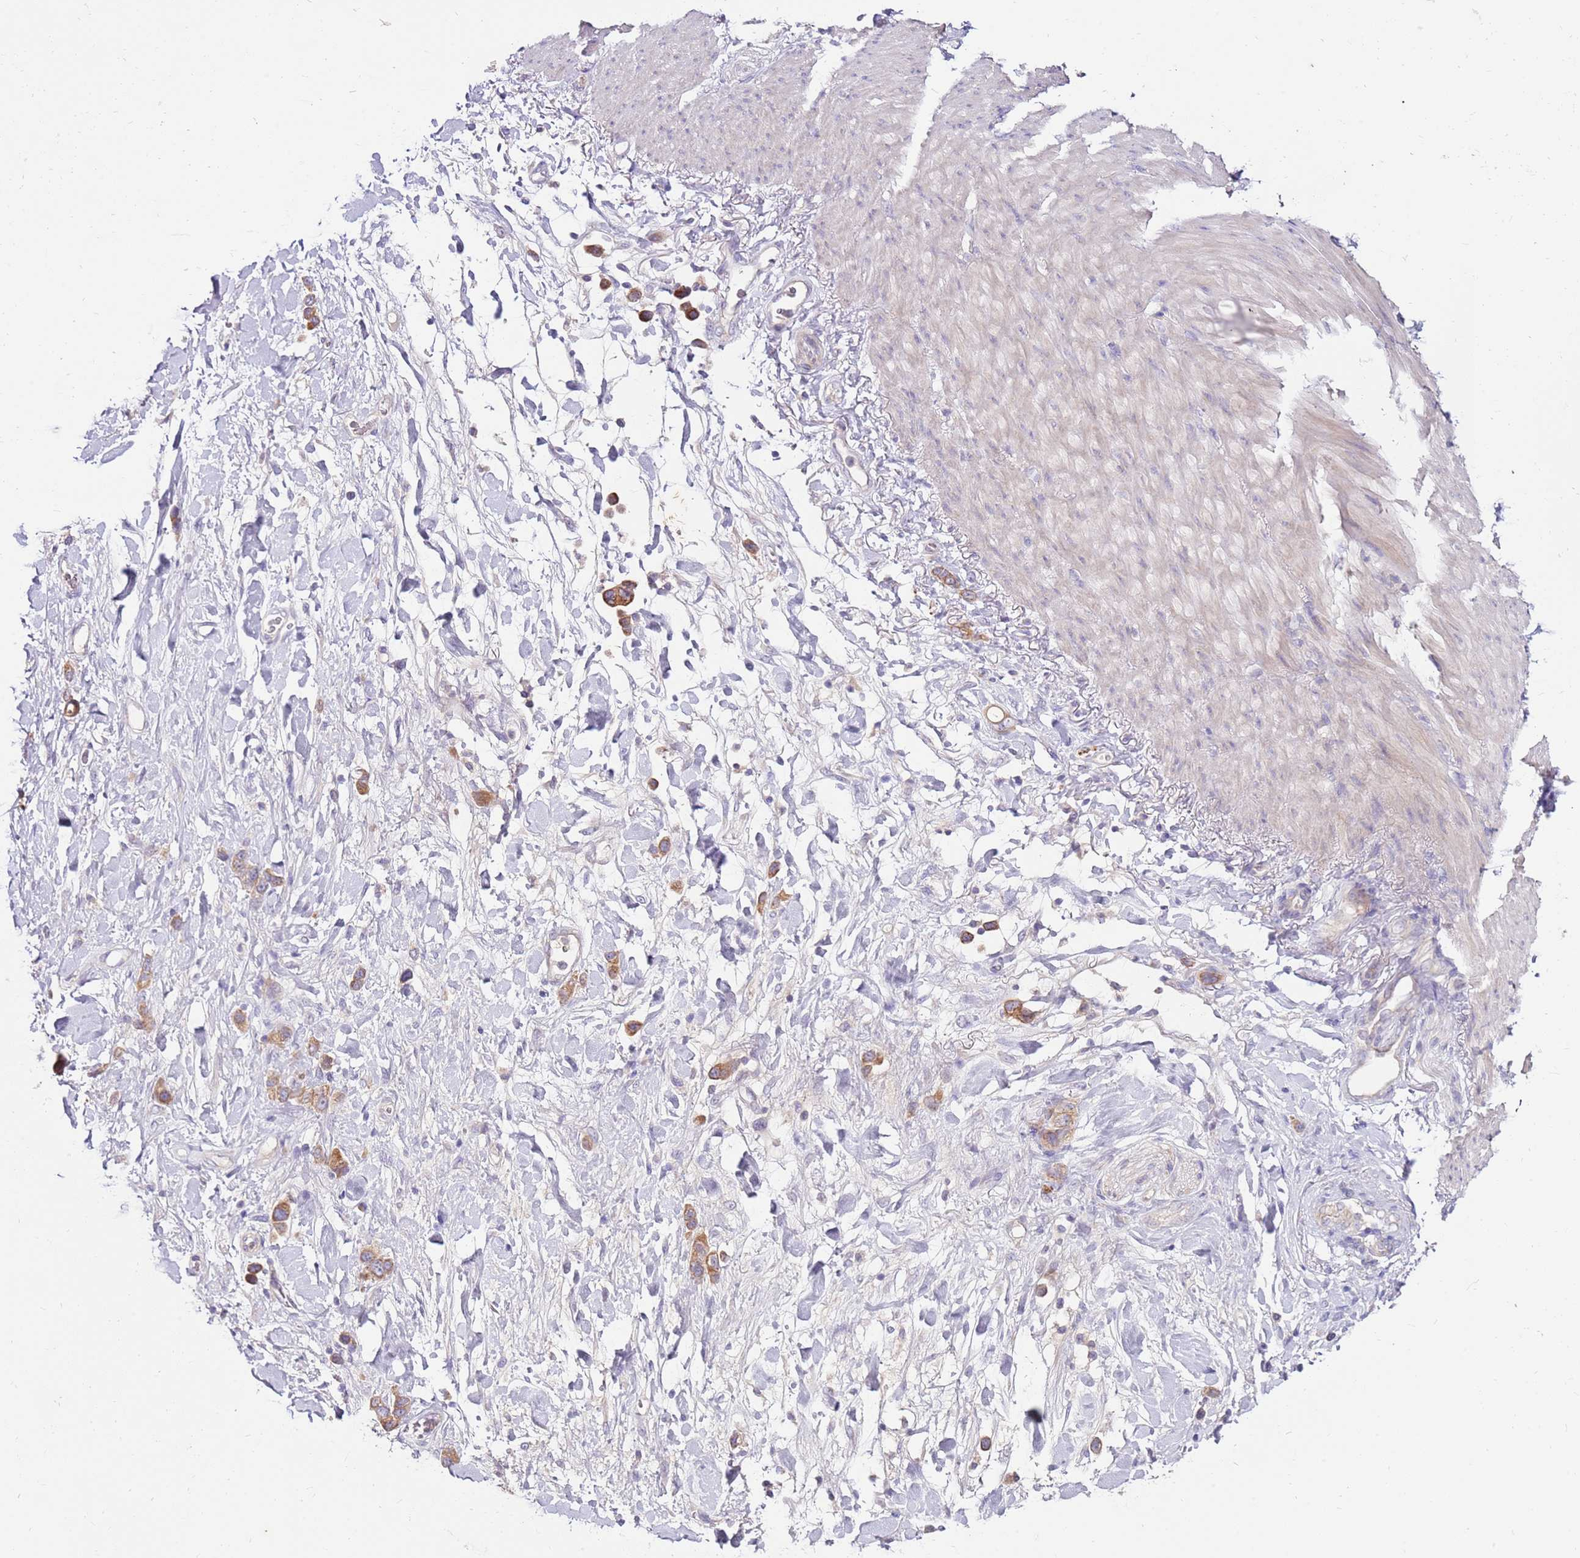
{"staining": {"intensity": "moderate", "quantity": ">75%", "location": "cytoplasmic/membranous"}, "tissue": "stomach cancer", "cell_type": "Tumor cells", "image_type": "cancer", "snomed": [{"axis": "morphology", "description": "Adenocarcinoma, NOS"}, {"axis": "topography", "description": "Stomach"}], "caption": "IHC photomicrograph of stomach cancer stained for a protein (brown), which reveals medium levels of moderate cytoplasmic/membranous expression in approximately >75% of tumor cells.", "gene": "SLC44A4", "patient": {"sex": "female", "age": 65}}